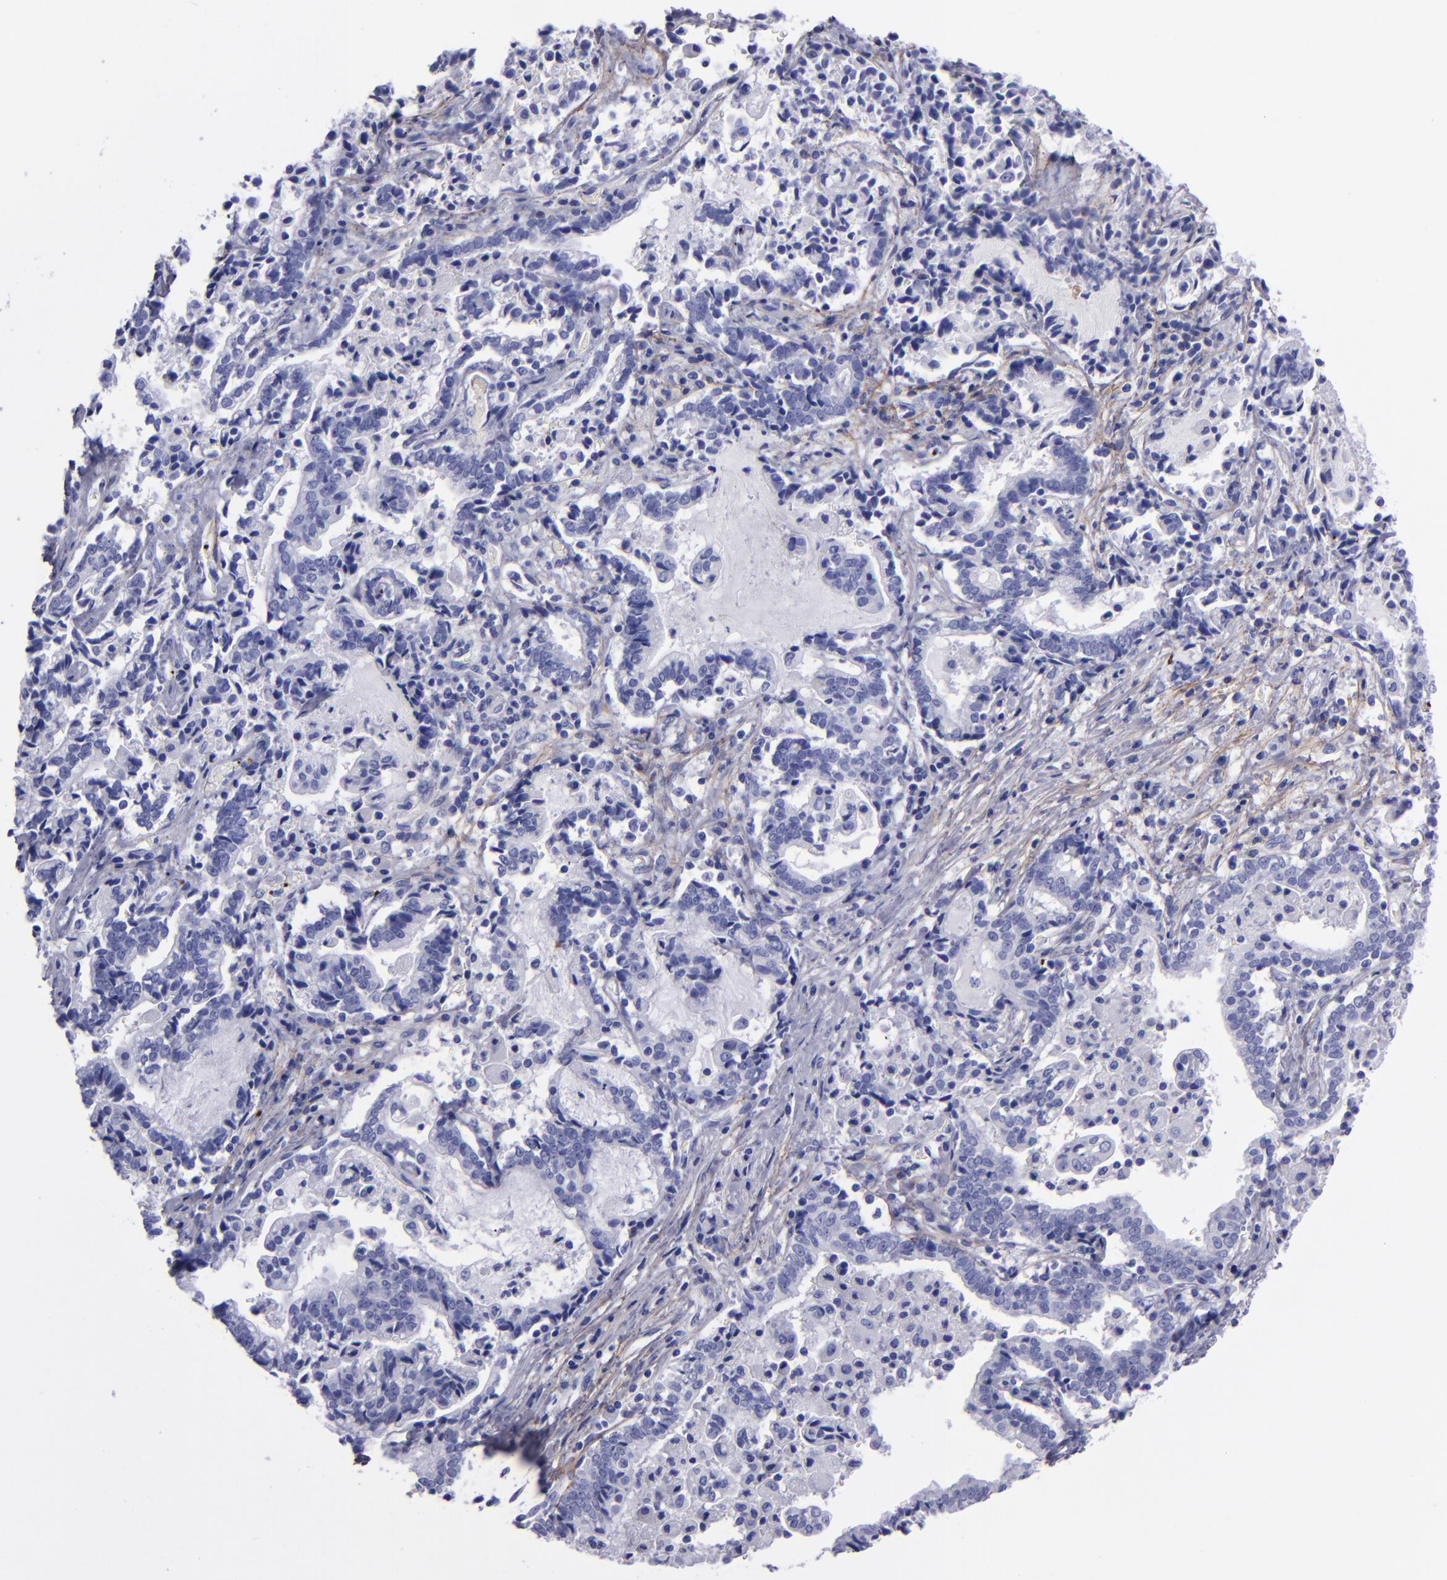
{"staining": {"intensity": "negative", "quantity": "none", "location": "none"}, "tissue": "liver cancer", "cell_type": "Tumor cells", "image_type": "cancer", "snomed": [{"axis": "morphology", "description": "Cholangiocarcinoma"}, {"axis": "topography", "description": "Liver"}], "caption": "Immunohistochemistry (IHC) histopathology image of human liver cholangiocarcinoma stained for a protein (brown), which displays no expression in tumor cells. (Immunohistochemistry, brightfield microscopy, high magnification).", "gene": "EFCAB13", "patient": {"sex": "male", "age": 57}}